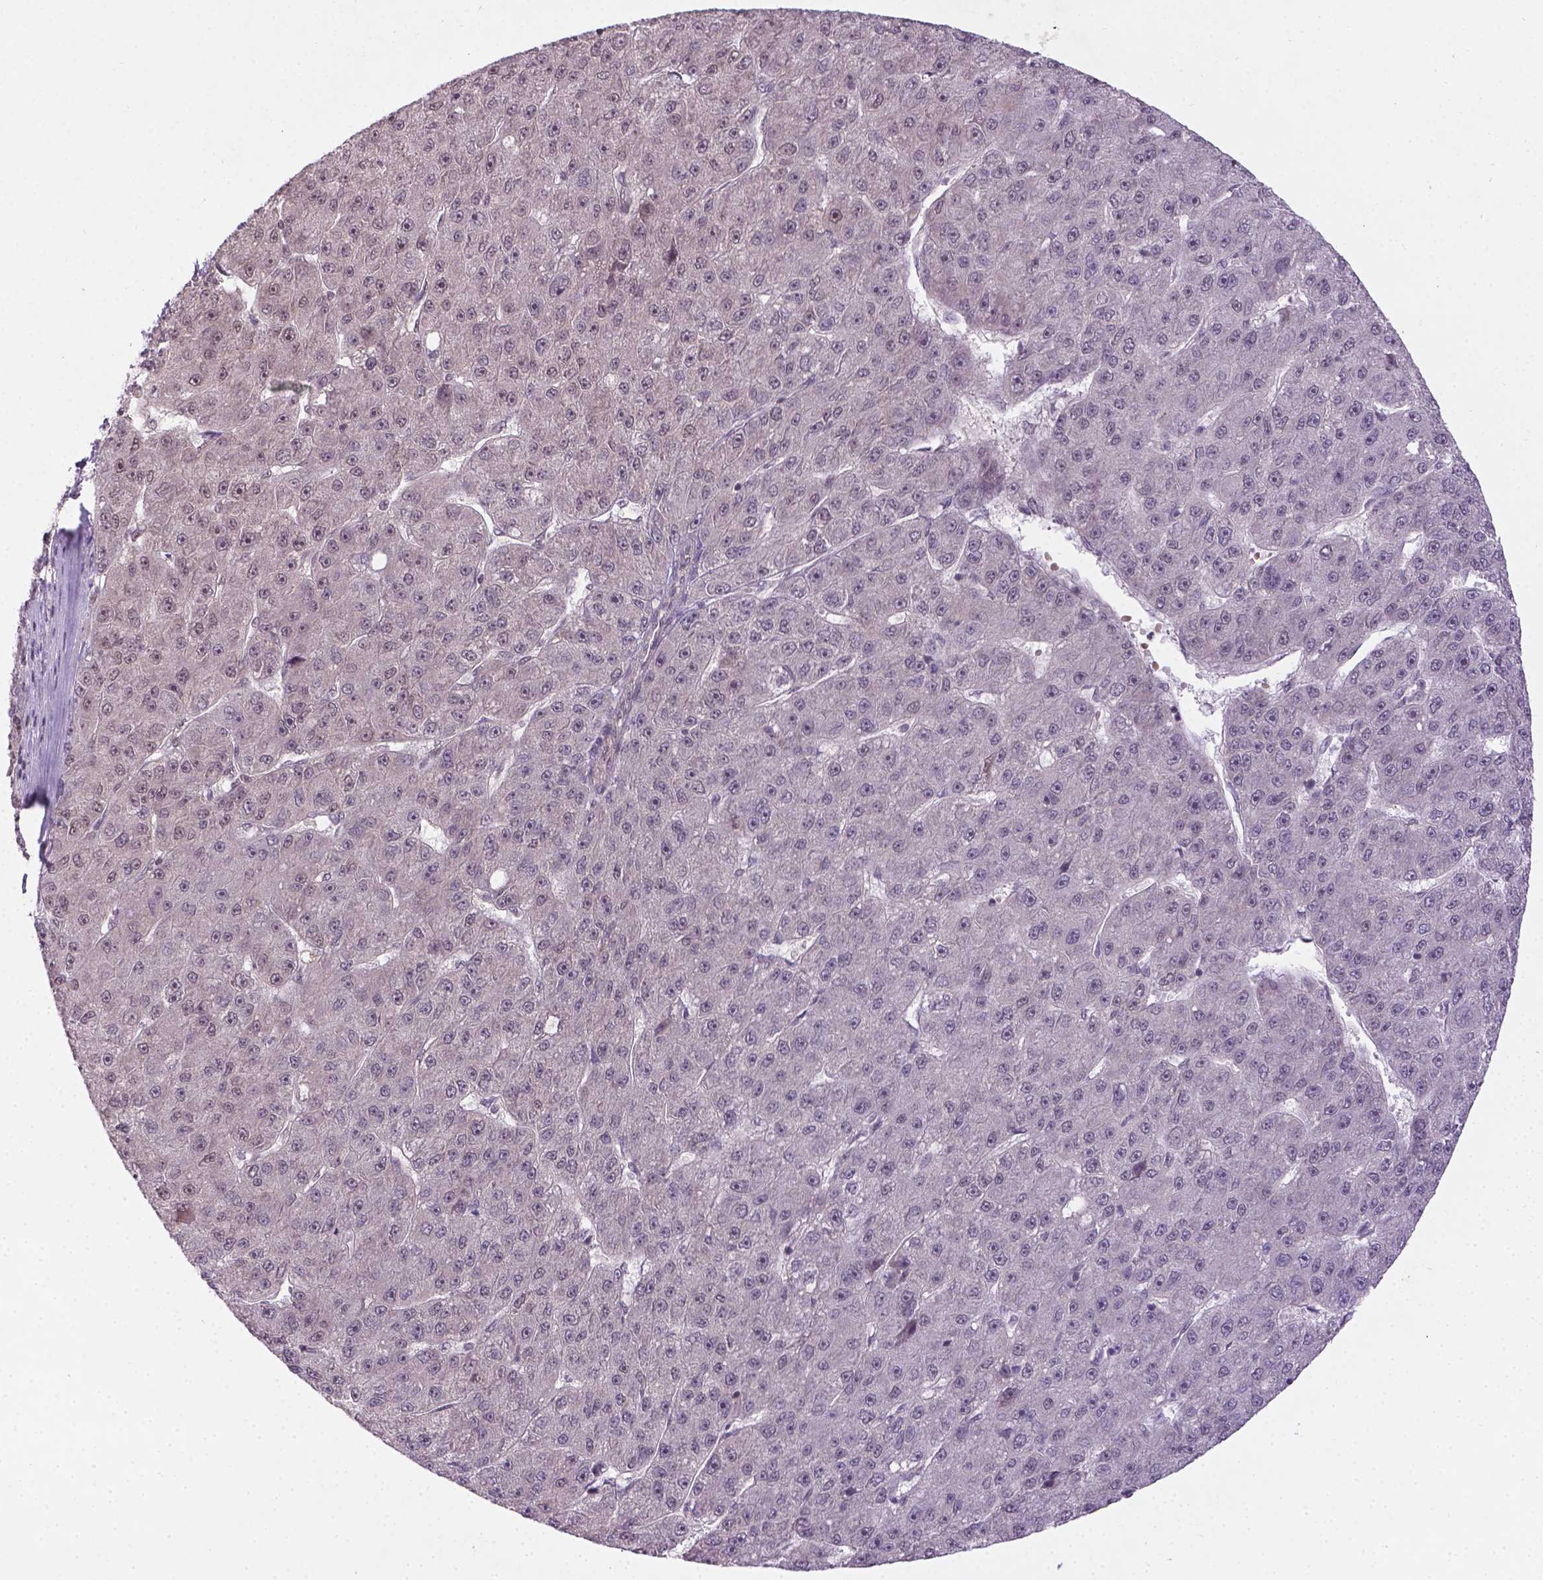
{"staining": {"intensity": "negative", "quantity": "none", "location": "none"}, "tissue": "liver cancer", "cell_type": "Tumor cells", "image_type": "cancer", "snomed": [{"axis": "morphology", "description": "Carcinoma, Hepatocellular, NOS"}, {"axis": "topography", "description": "Liver"}], "caption": "Immunohistochemical staining of liver hepatocellular carcinoma displays no significant staining in tumor cells.", "gene": "ANKRD54", "patient": {"sex": "male", "age": 67}}